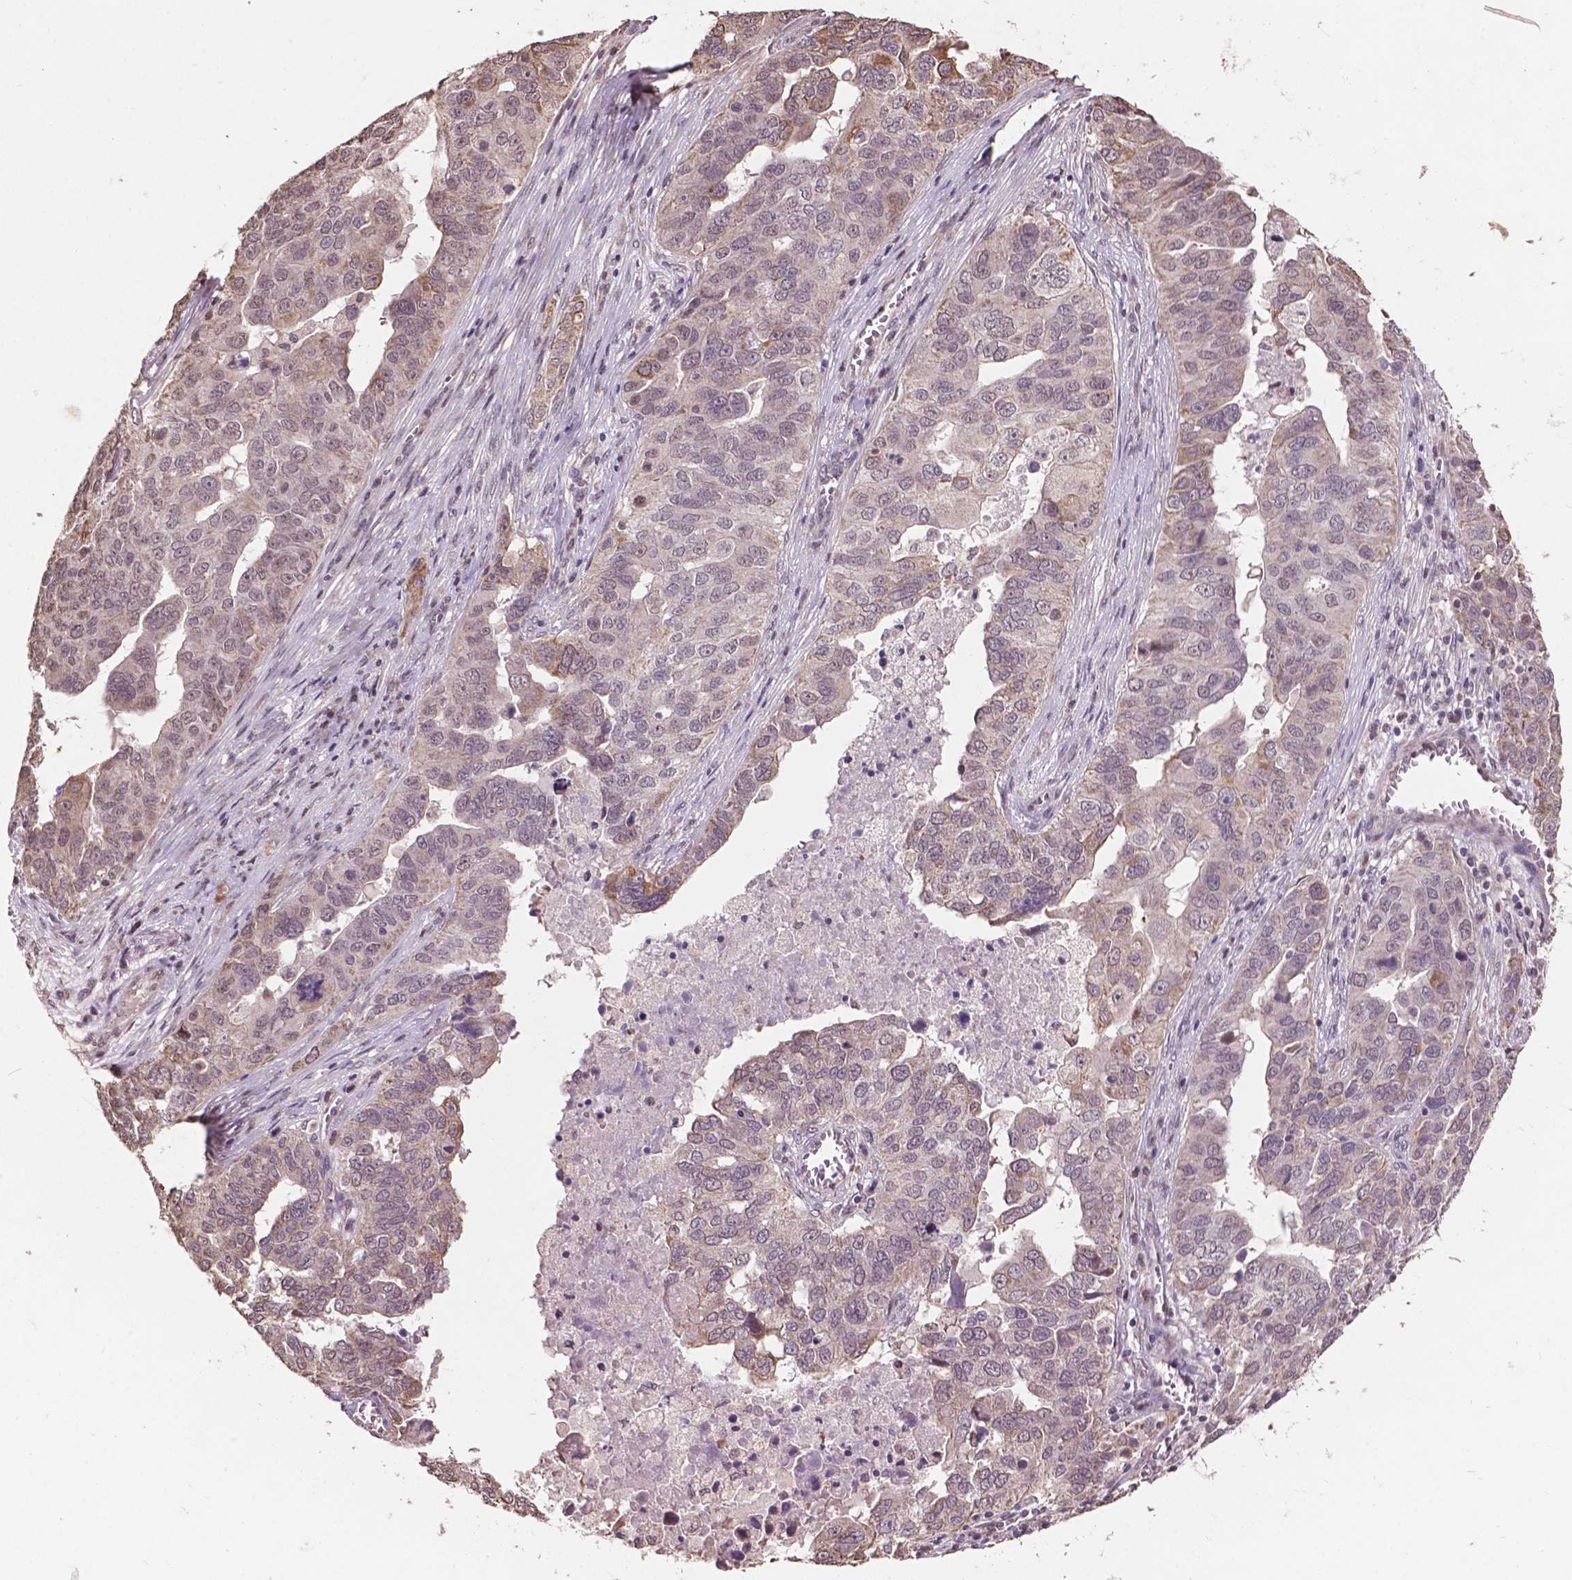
{"staining": {"intensity": "weak", "quantity": "25%-75%", "location": "cytoplasmic/membranous"}, "tissue": "ovarian cancer", "cell_type": "Tumor cells", "image_type": "cancer", "snomed": [{"axis": "morphology", "description": "Carcinoma, endometroid"}, {"axis": "topography", "description": "Soft tissue"}, {"axis": "topography", "description": "Ovary"}], "caption": "Ovarian cancer (endometroid carcinoma) stained with a protein marker displays weak staining in tumor cells.", "gene": "GLRA2", "patient": {"sex": "female", "age": 52}}